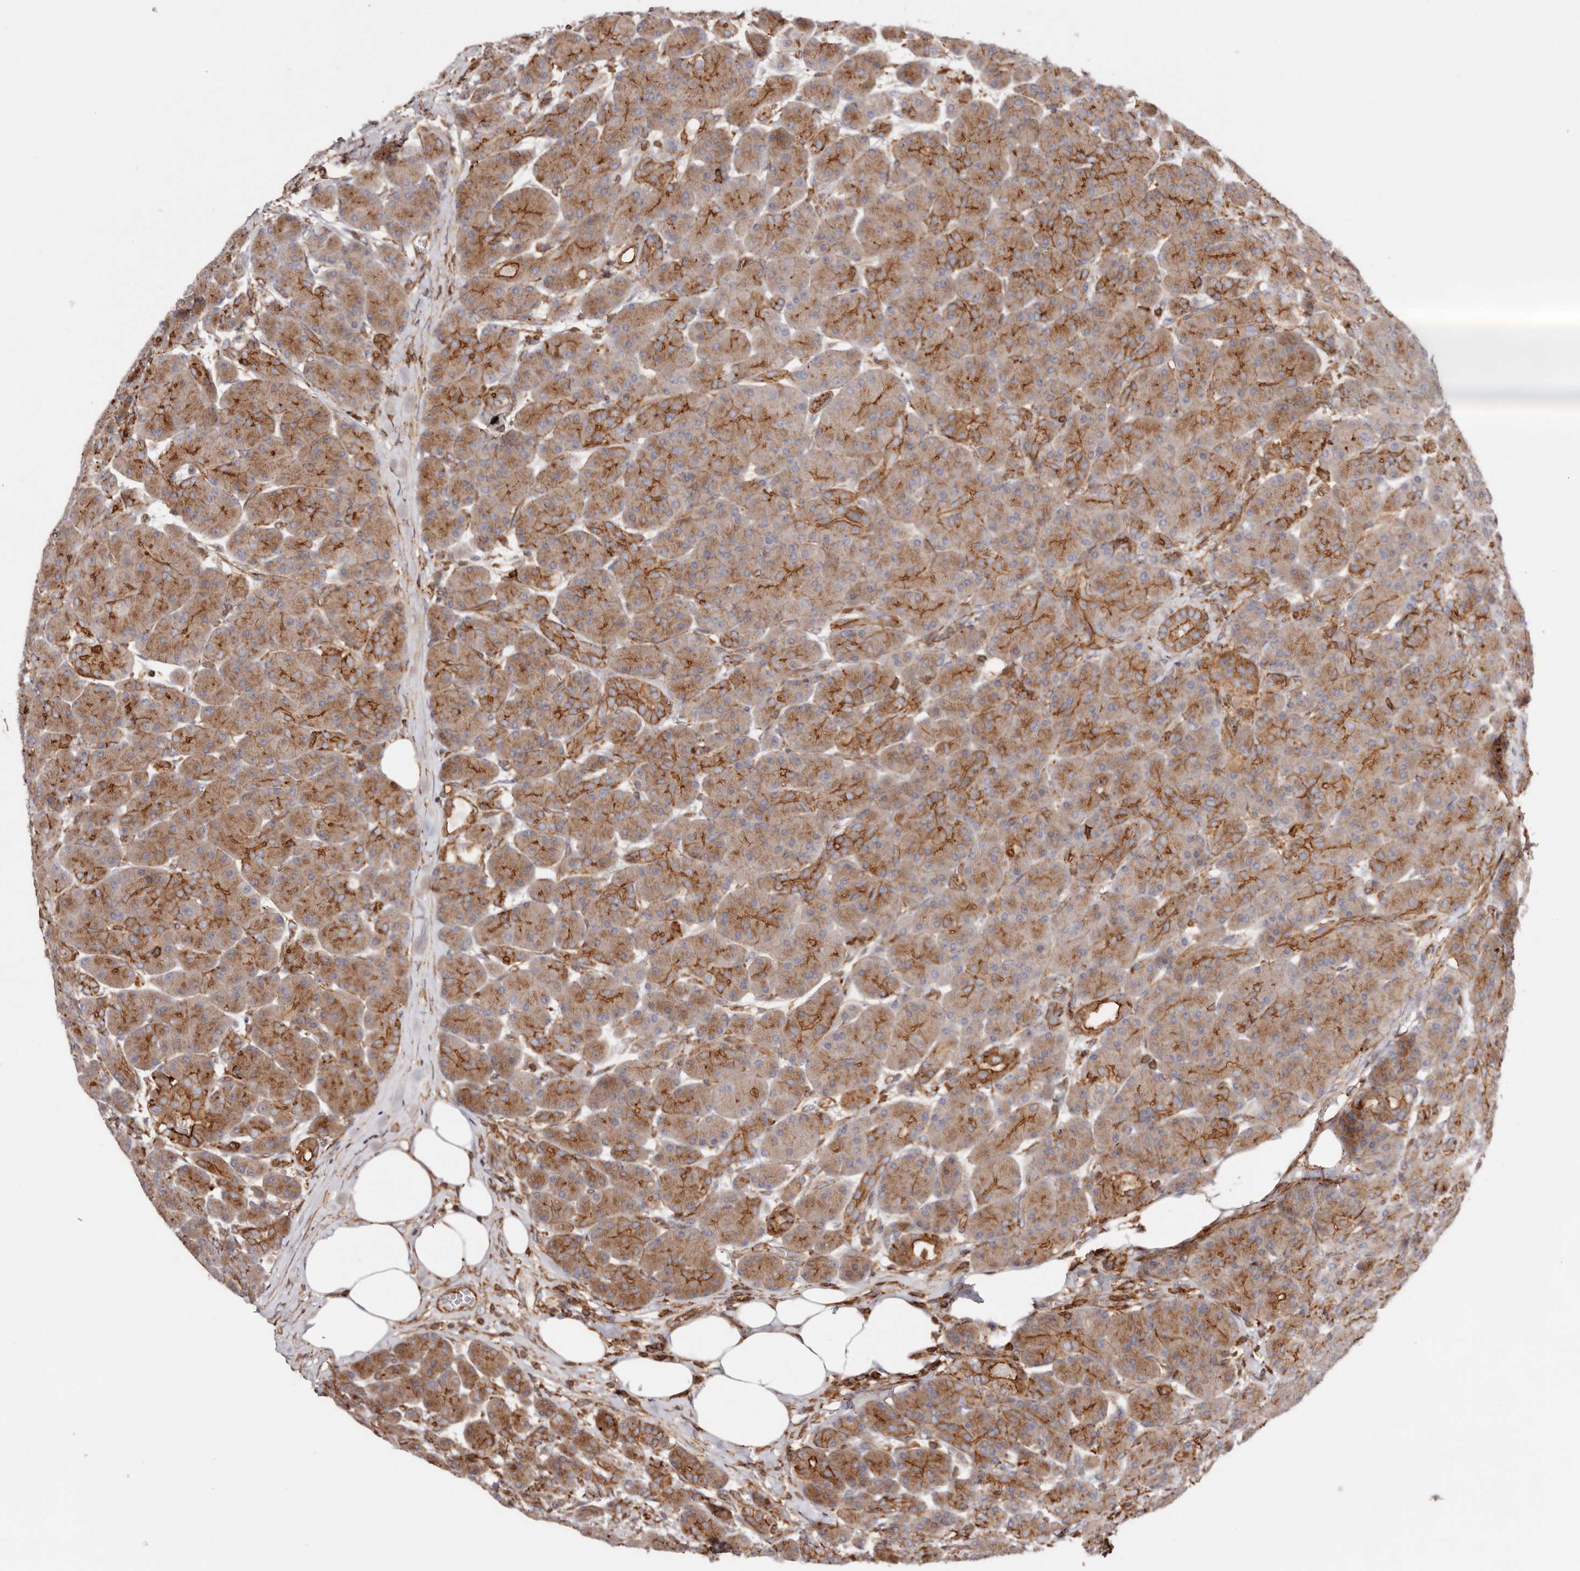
{"staining": {"intensity": "strong", "quantity": ">75%", "location": "cytoplasmic/membranous"}, "tissue": "pancreas", "cell_type": "Exocrine glandular cells", "image_type": "normal", "snomed": [{"axis": "morphology", "description": "Normal tissue, NOS"}, {"axis": "topography", "description": "Pancreas"}], "caption": "Protein staining of unremarkable pancreas demonstrates strong cytoplasmic/membranous positivity in about >75% of exocrine glandular cells. Nuclei are stained in blue.", "gene": "PTPN22", "patient": {"sex": "male", "age": 63}}